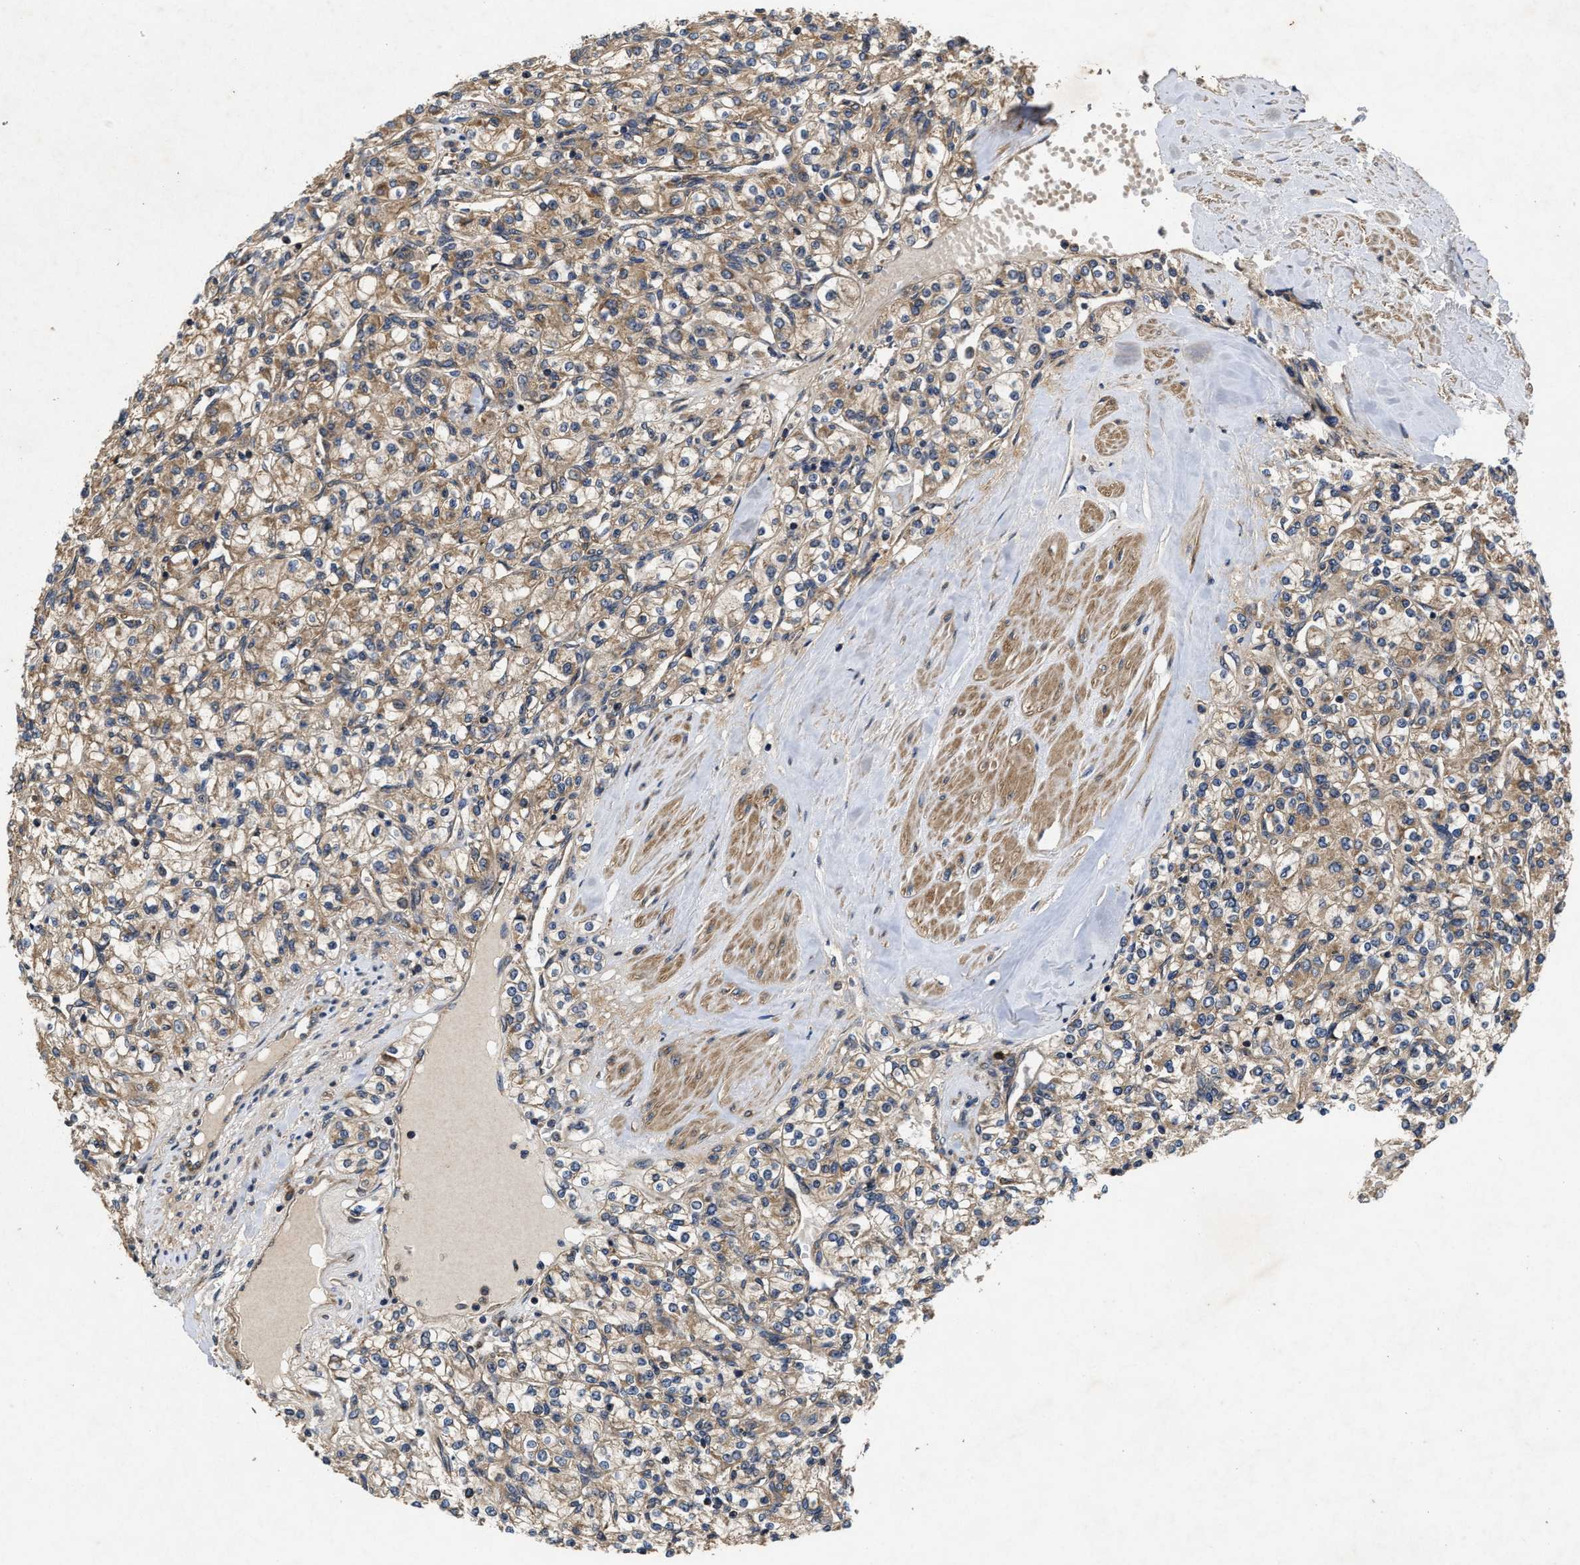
{"staining": {"intensity": "moderate", "quantity": ">75%", "location": "cytoplasmic/membranous"}, "tissue": "renal cancer", "cell_type": "Tumor cells", "image_type": "cancer", "snomed": [{"axis": "morphology", "description": "Adenocarcinoma, NOS"}, {"axis": "topography", "description": "Kidney"}], "caption": "Protein staining of renal cancer (adenocarcinoma) tissue displays moderate cytoplasmic/membranous positivity in approximately >75% of tumor cells.", "gene": "EFNA4", "patient": {"sex": "male", "age": 77}}